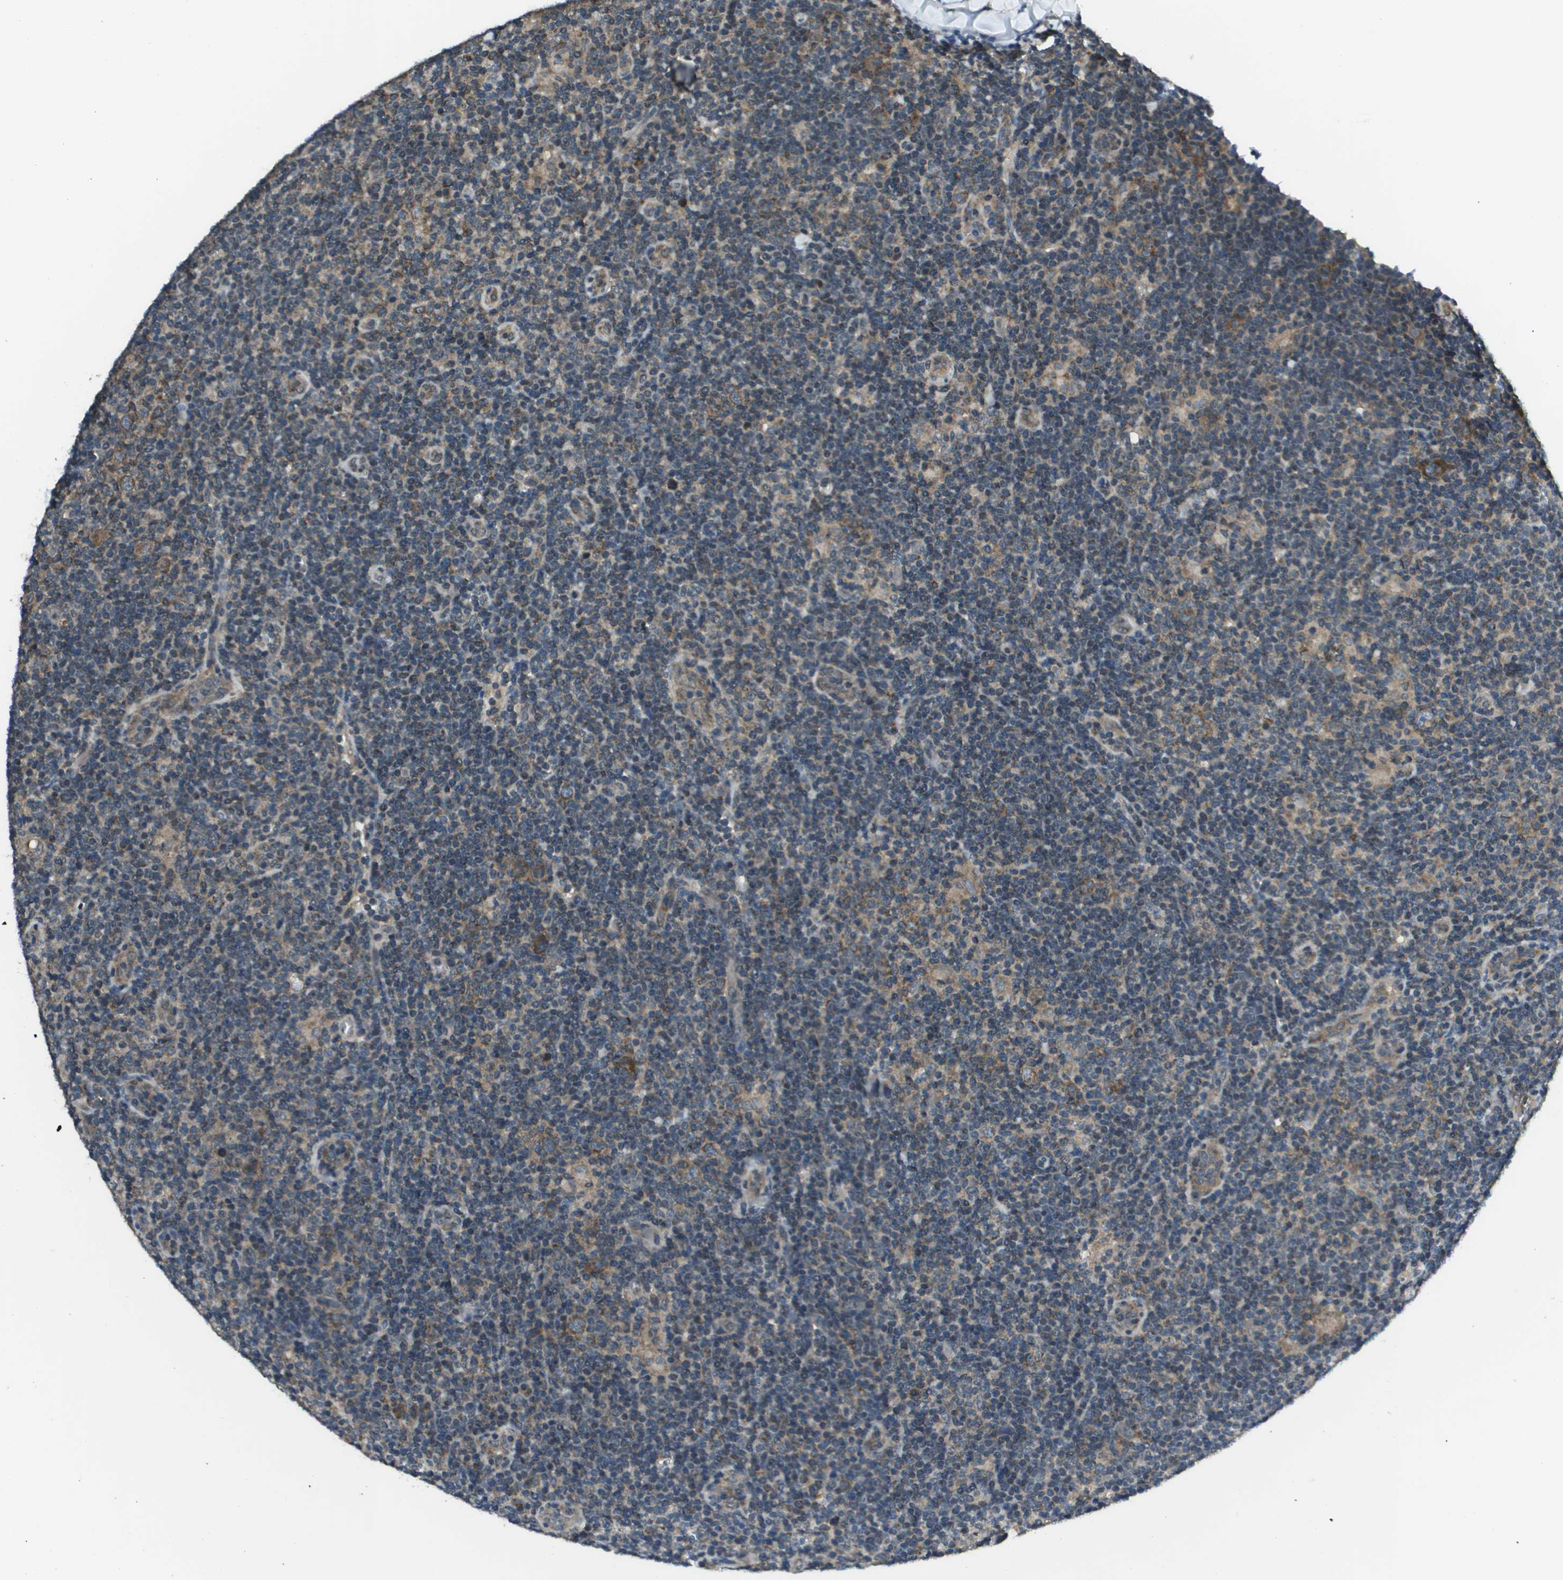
{"staining": {"intensity": "moderate", "quantity": ">75%", "location": "cytoplasmic/membranous"}, "tissue": "lymphoma", "cell_type": "Tumor cells", "image_type": "cancer", "snomed": [{"axis": "morphology", "description": "Hodgkin's disease, NOS"}, {"axis": "topography", "description": "Lymph node"}], "caption": "Protein staining displays moderate cytoplasmic/membranous positivity in about >75% of tumor cells in lymphoma.", "gene": "PPFIA1", "patient": {"sex": "female", "age": 57}}